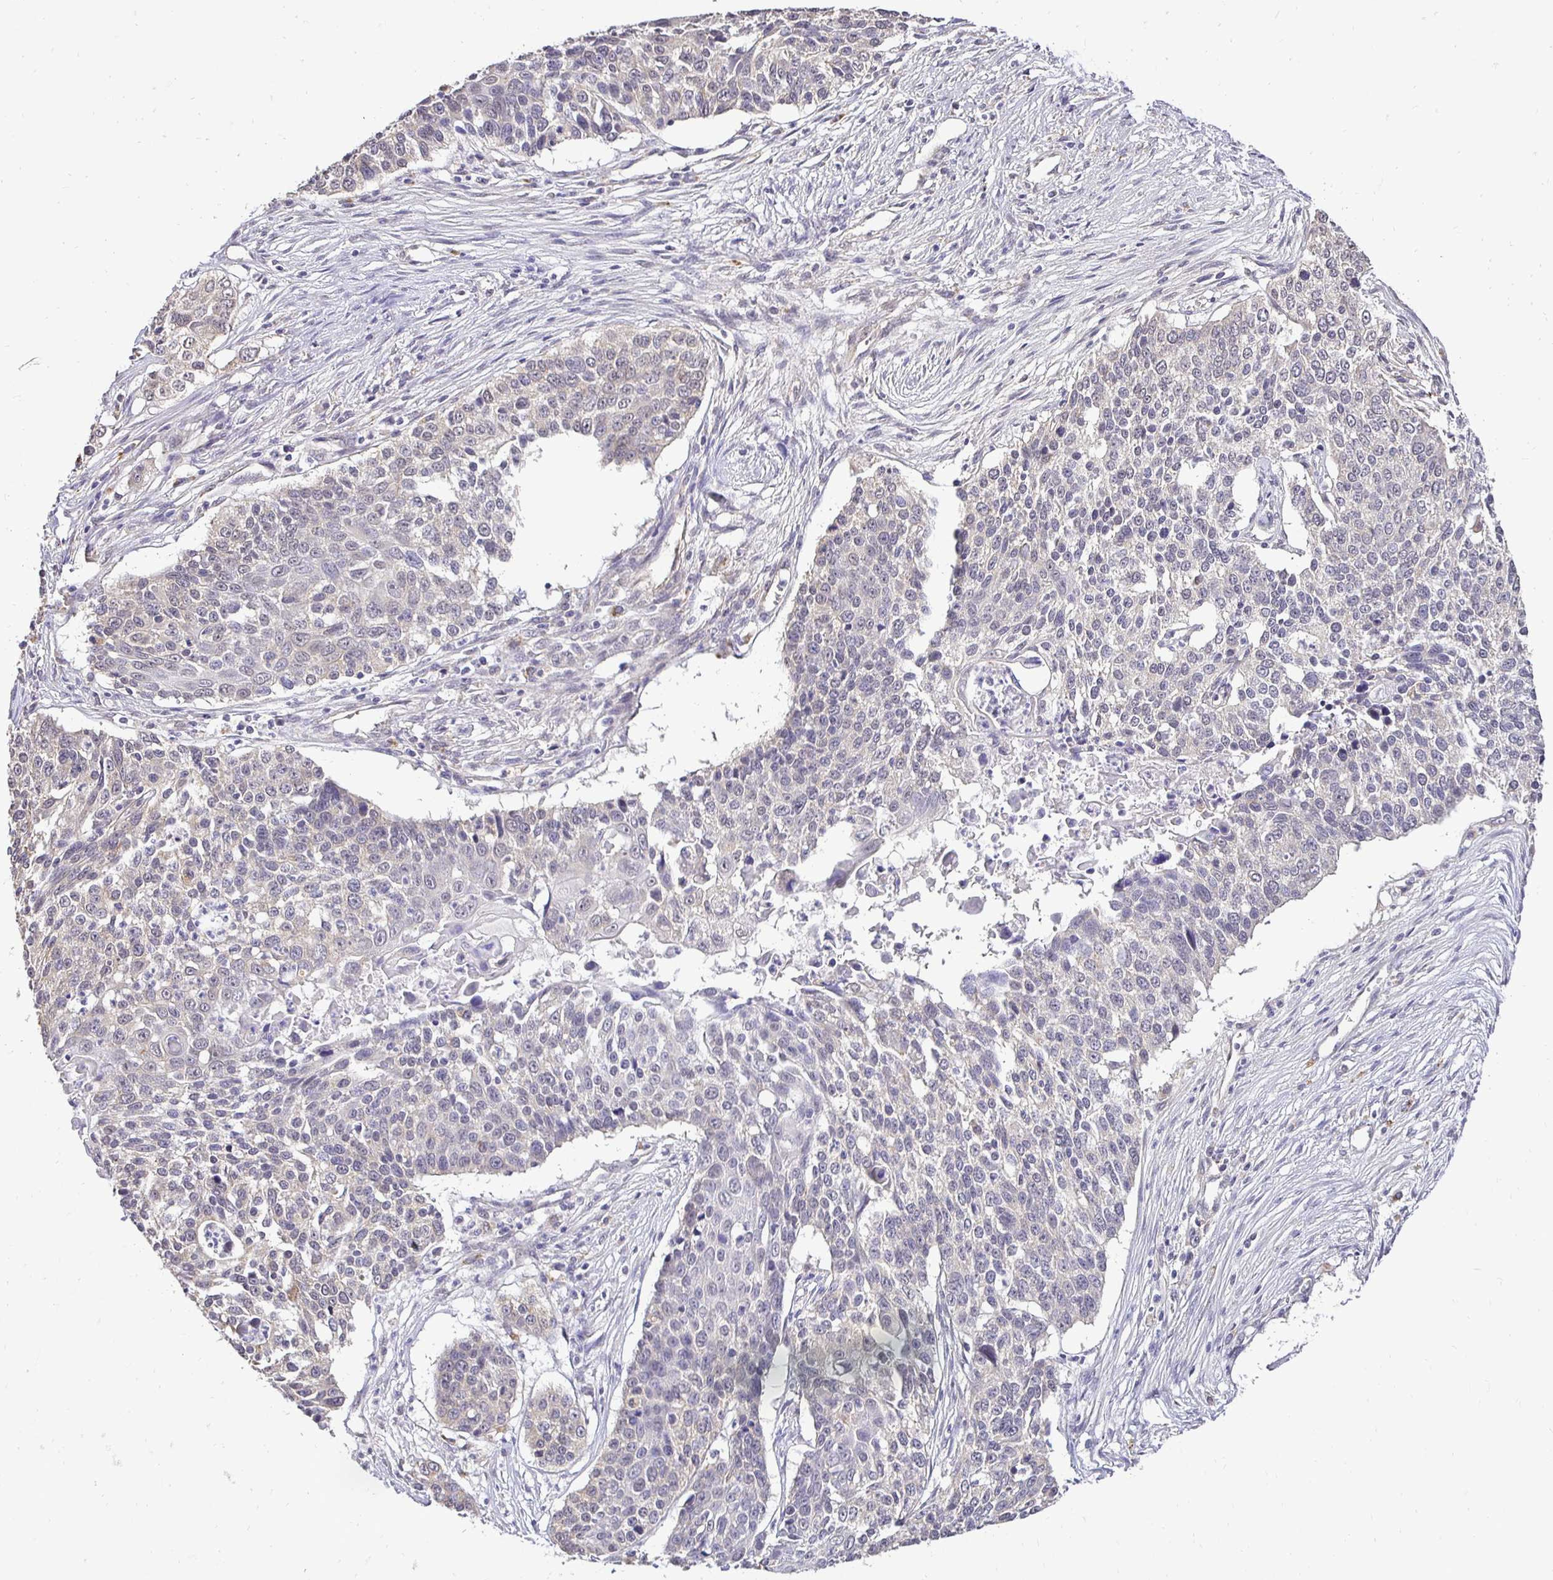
{"staining": {"intensity": "negative", "quantity": "none", "location": "none"}, "tissue": "lung cancer", "cell_type": "Tumor cells", "image_type": "cancer", "snomed": [{"axis": "morphology", "description": "Squamous cell carcinoma, NOS"}, {"axis": "morphology", "description": "Squamous cell carcinoma, metastatic, NOS"}, {"axis": "topography", "description": "Lung"}, {"axis": "topography", "description": "Pleura, NOS"}], "caption": "Photomicrograph shows no protein positivity in tumor cells of lung cancer tissue.", "gene": "RHEBL1", "patient": {"sex": "male", "age": 72}}